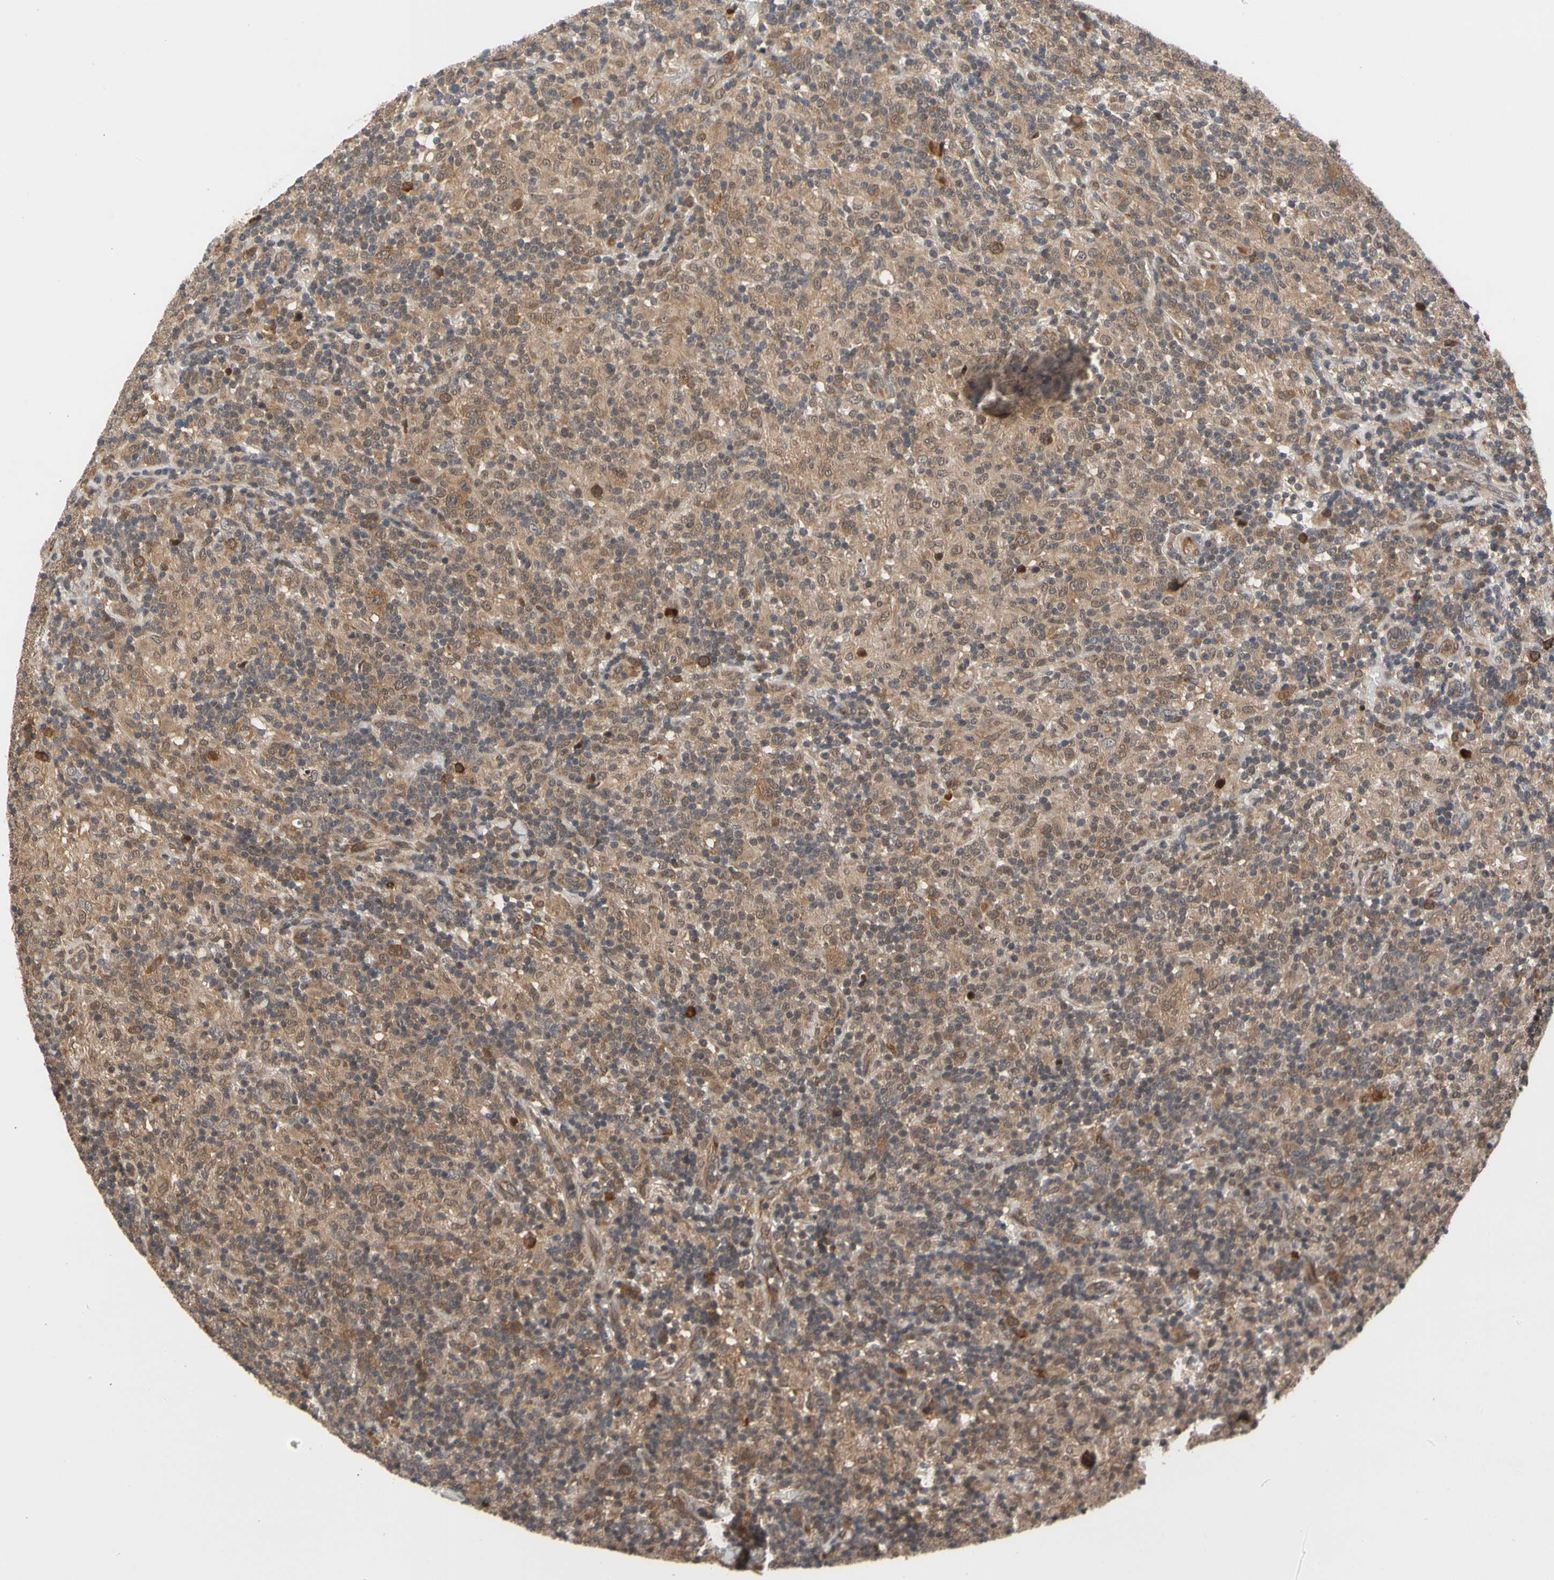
{"staining": {"intensity": "strong", "quantity": ">75%", "location": "cytoplasmic/membranous,nuclear"}, "tissue": "lymphoma", "cell_type": "Tumor cells", "image_type": "cancer", "snomed": [{"axis": "morphology", "description": "Hodgkin's disease, NOS"}, {"axis": "topography", "description": "Lymph node"}], "caption": "Strong cytoplasmic/membranous and nuclear staining for a protein is present in about >75% of tumor cells of lymphoma using IHC.", "gene": "CYTIP", "patient": {"sex": "male", "age": 70}}